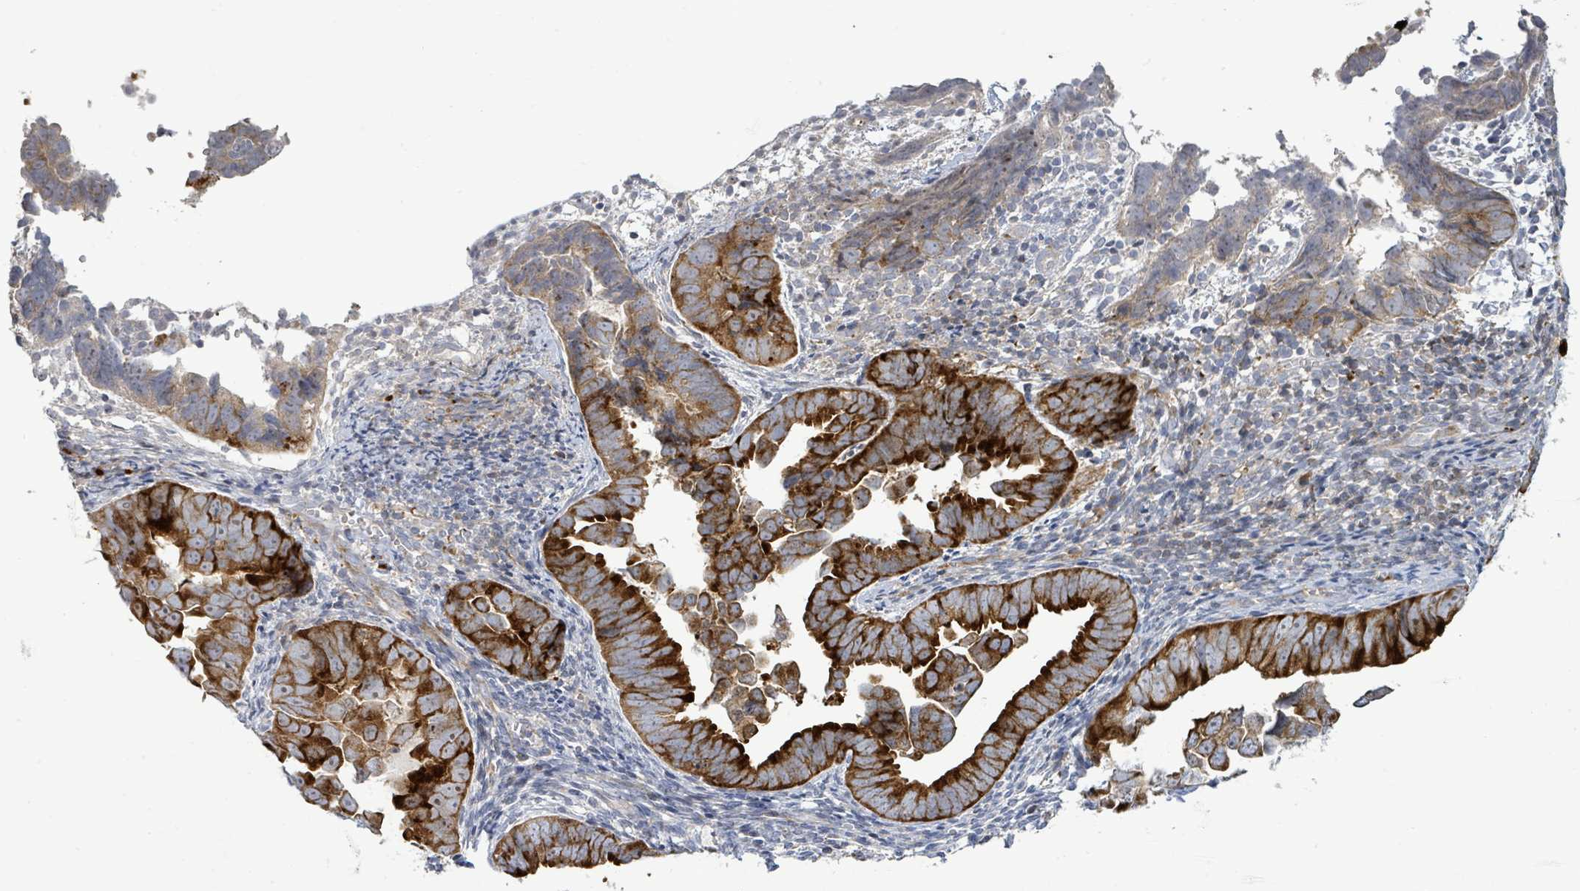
{"staining": {"intensity": "strong", "quantity": ">75%", "location": "cytoplasmic/membranous"}, "tissue": "endometrial cancer", "cell_type": "Tumor cells", "image_type": "cancer", "snomed": [{"axis": "morphology", "description": "Adenocarcinoma, NOS"}, {"axis": "topography", "description": "Endometrium"}], "caption": "Strong cytoplasmic/membranous expression is present in approximately >75% of tumor cells in endometrial adenocarcinoma.", "gene": "LILRA4", "patient": {"sex": "female", "age": 75}}